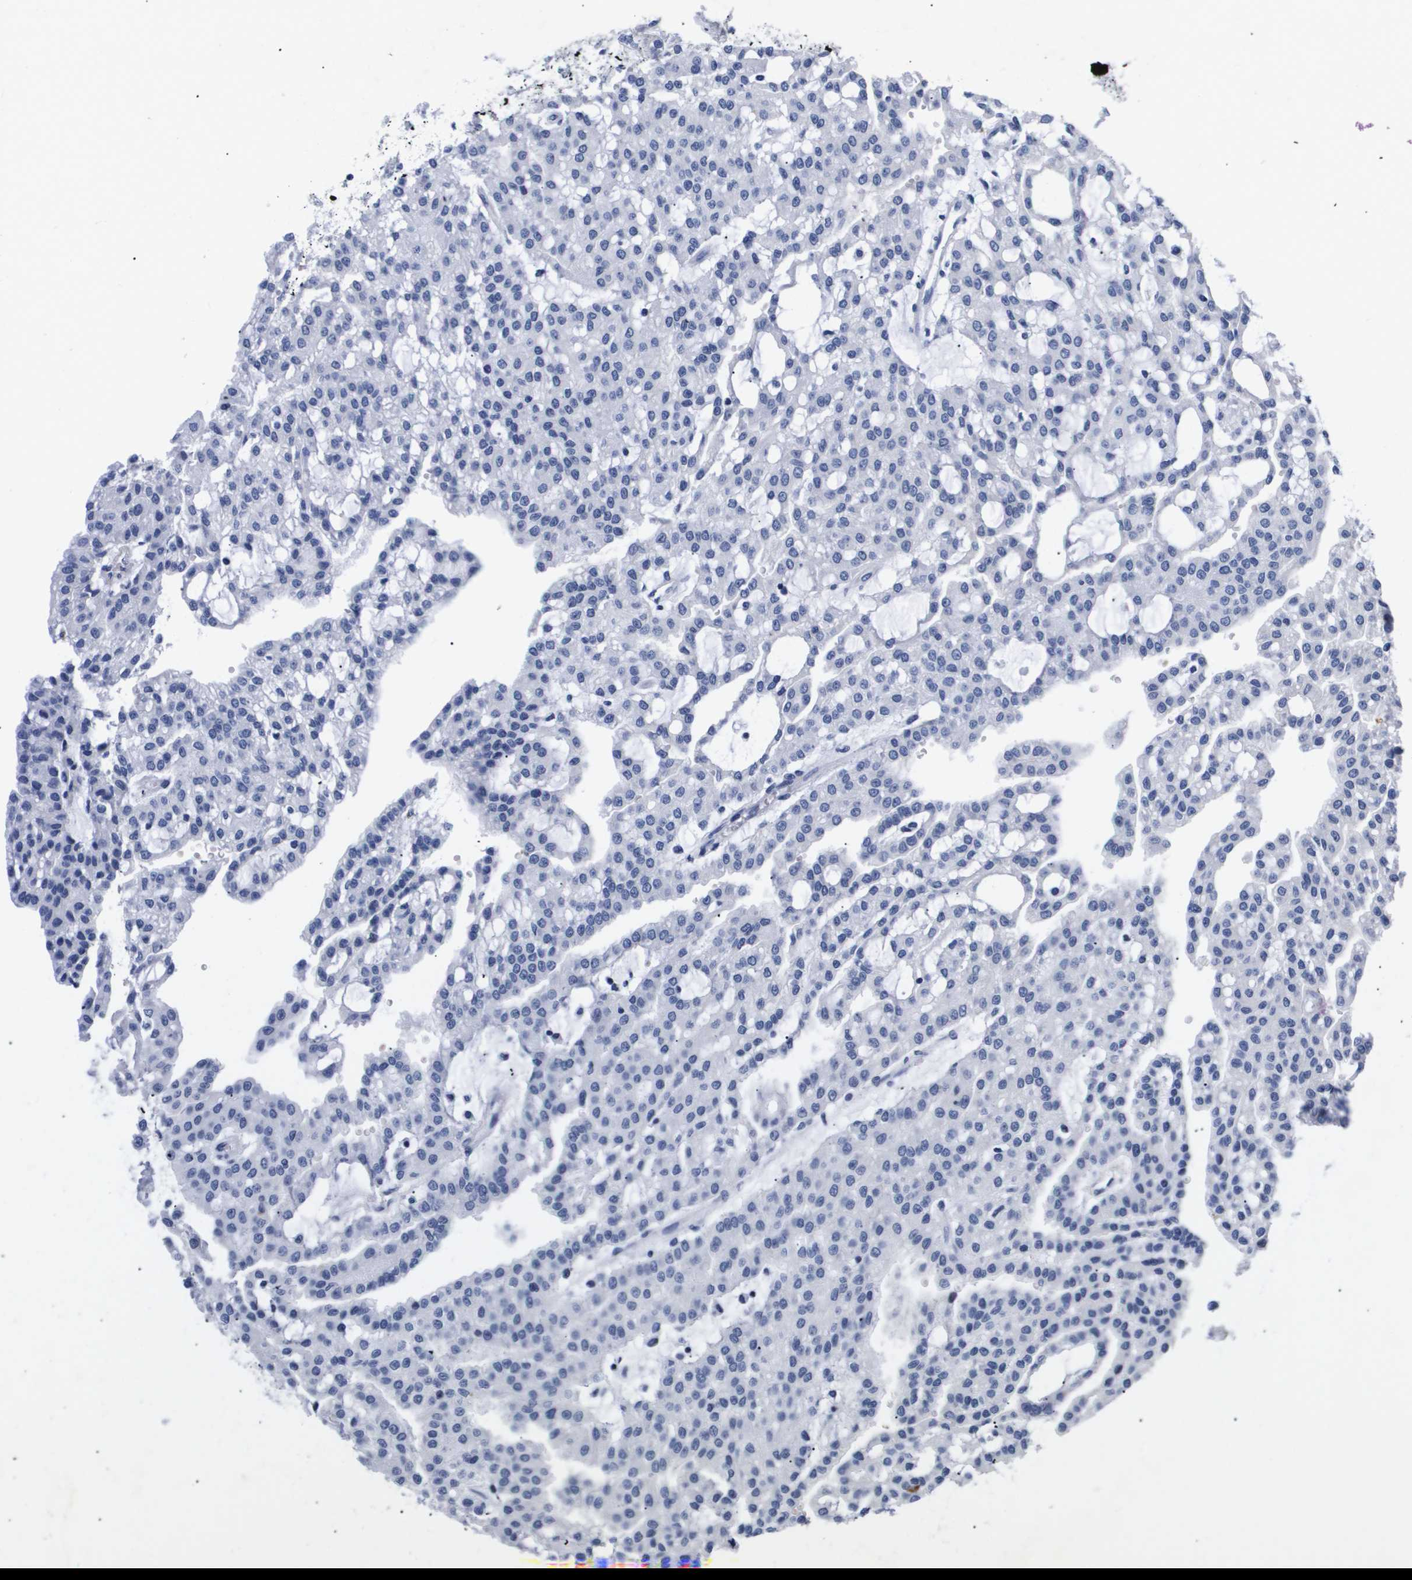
{"staining": {"intensity": "negative", "quantity": "none", "location": "none"}, "tissue": "renal cancer", "cell_type": "Tumor cells", "image_type": "cancer", "snomed": [{"axis": "morphology", "description": "Adenocarcinoma, NOS"}, {"axis": "topography", "description": "Kidney"}], "caption": "DAB immunohistochemical staining of adenocarcinoma (renal) shows no significant expression in tumor cells.", "gene": "ATP6V0A4", "patient": {"sex": "male", "age": 63}}